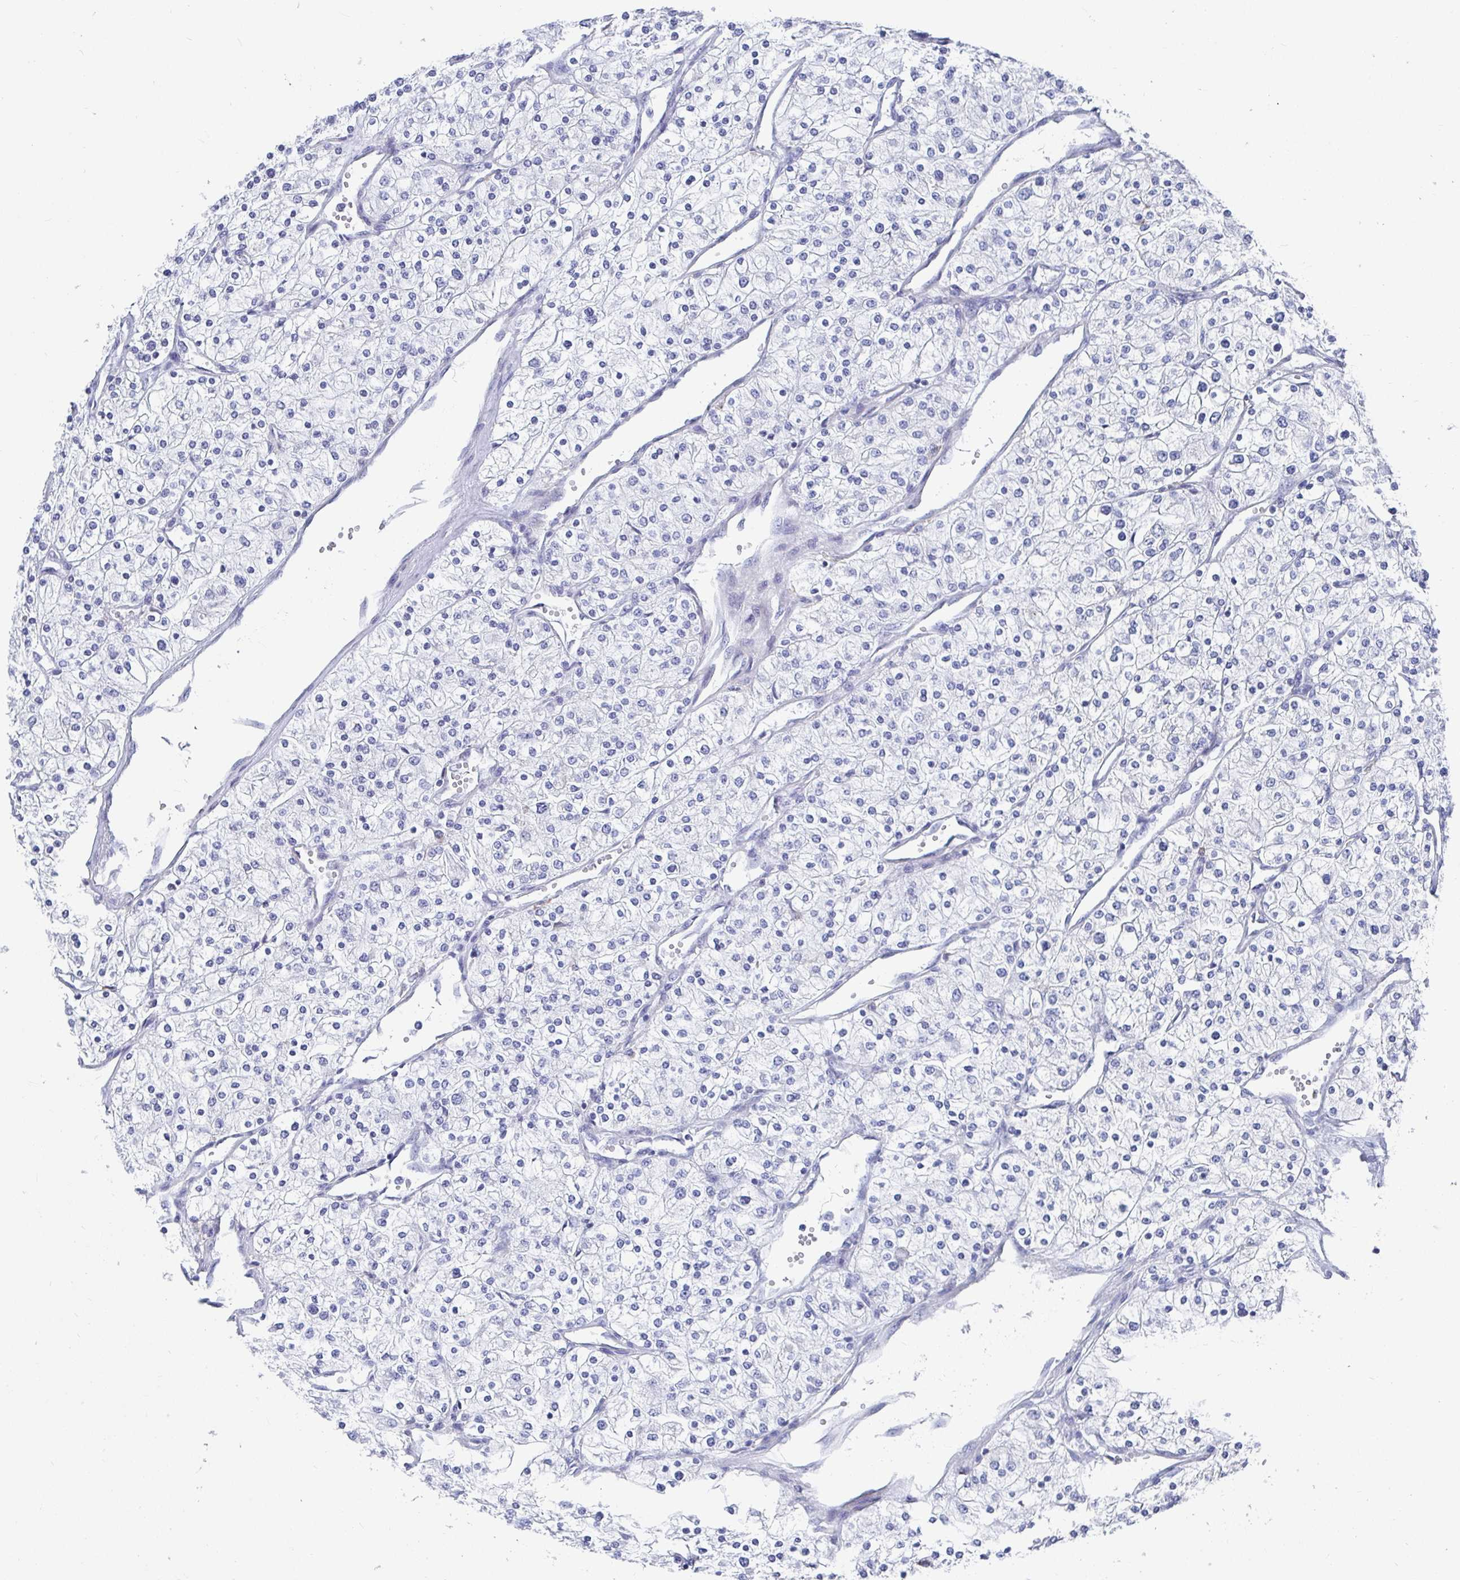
{"staining": {"intensity": "negative", "quantity": "none", "location": "none"}, "tissue": "renal cancer", "cell_type": "Tumor cells", "image_type": "cancer", "snomed": [{"axis": "morphology", "description": "Adenocarcinoma, NOS"}, {"axis": "topography", "description": "Kidney"}], "caption": "A photomicrograph of renal cancer (adenocarcinoma) stained for a protein shows no brown staining in tumor cells.", "gene": "ZFP82", "patient": {"sex": "male", "age": 80}}